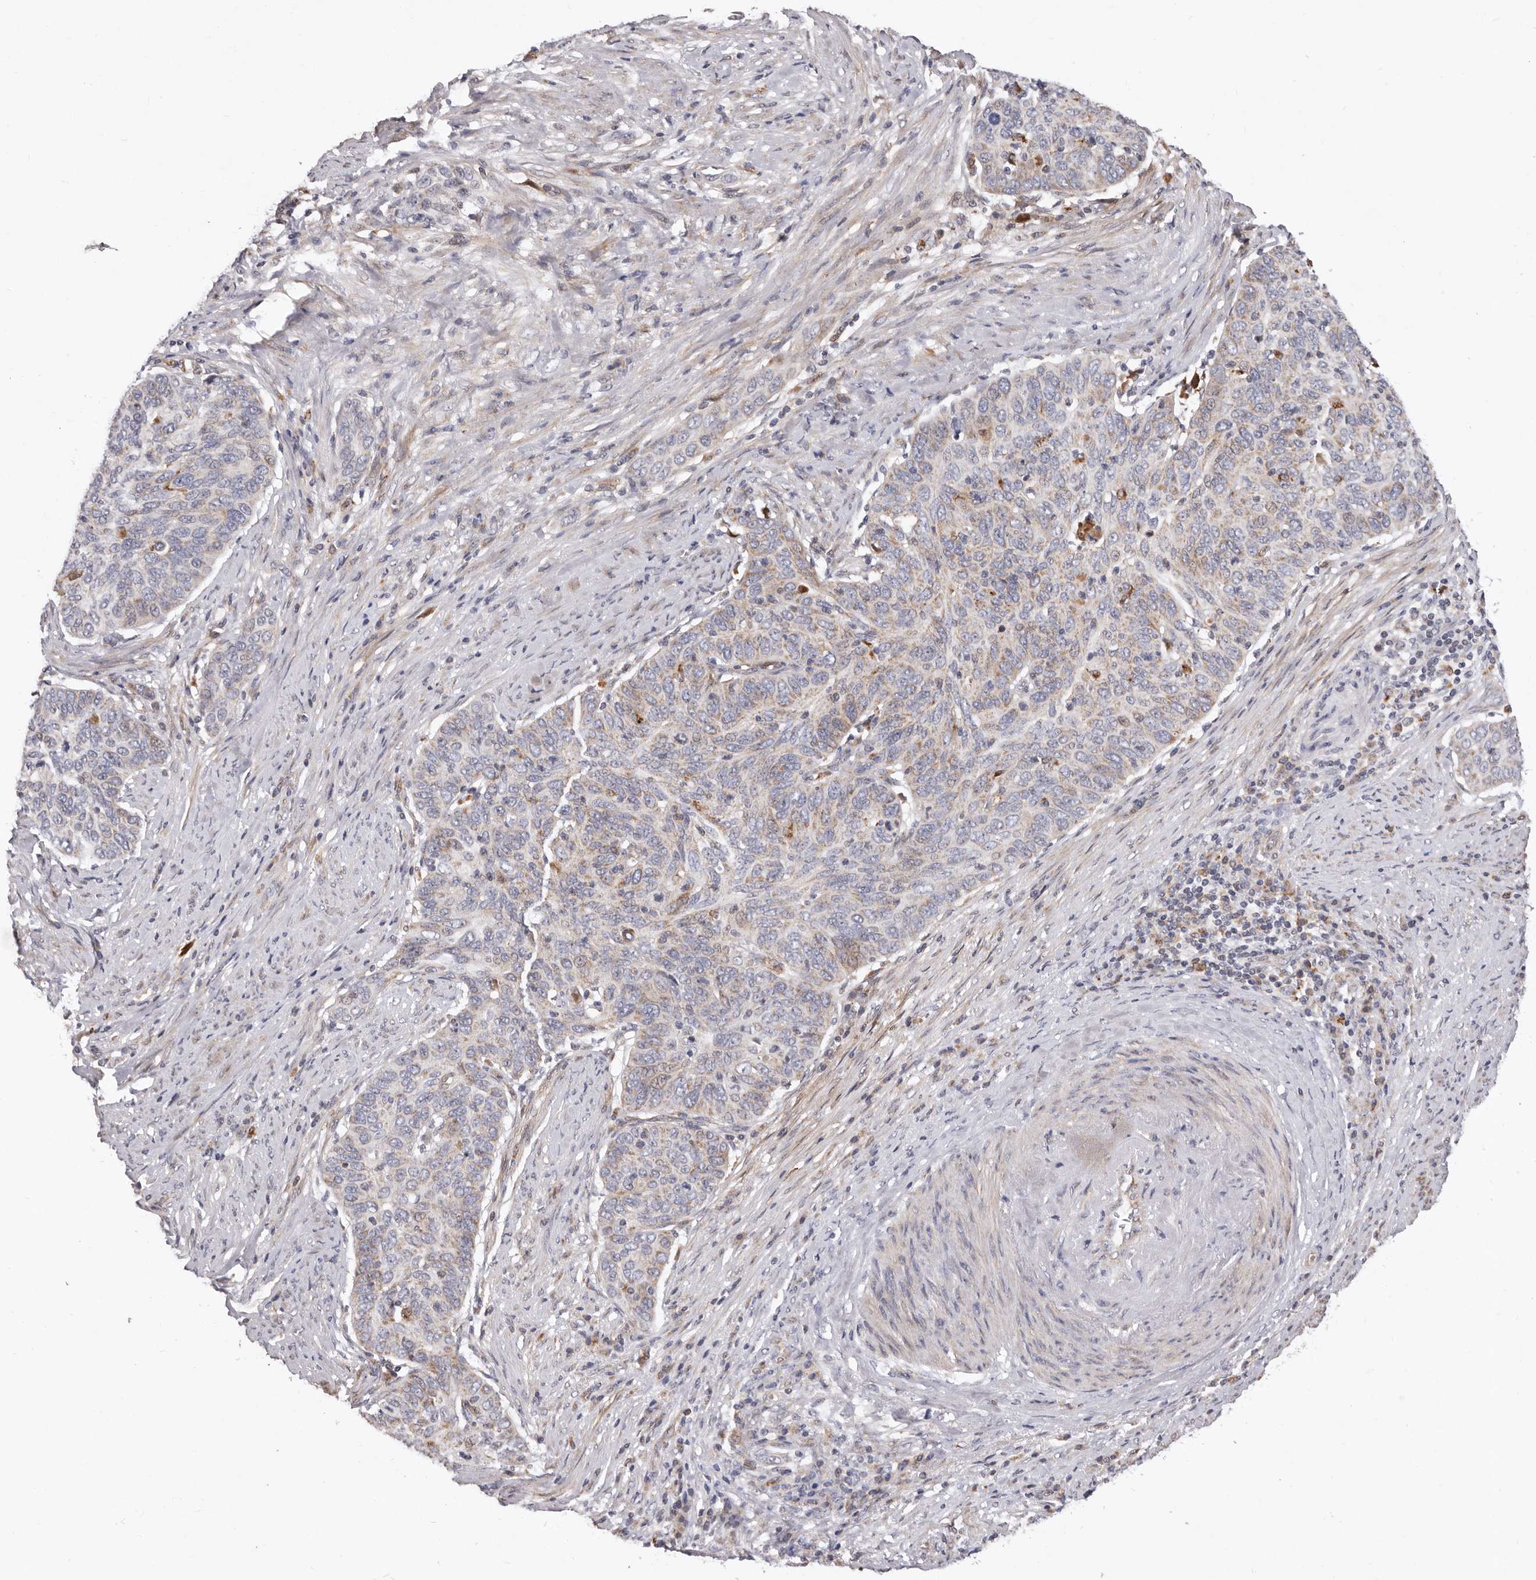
{"staining": {"intensity": "weak", "quantity": "25%-75%", "location": "cytoplasmic/membranous"}, "tissue": "cervical cancer", "cell_type": "Tumor cells", "image_type": "cancer", "snomed": [{"axis": "morphology", "description": "Squamous cell carcinoma, NOS"}, {"axis": "topography", "description": "Cervix"}], "caption": "An immunohistochemistry (IHC) image of tumor tissue is shown. Protein staining in brown highlights weak cytoplasmic/membranous positivity in cervical cancer within tumor cells. Nuclei are stained in blue.", "gene": "NUBPL", "patient": {"sex": "female", "age": 60}}